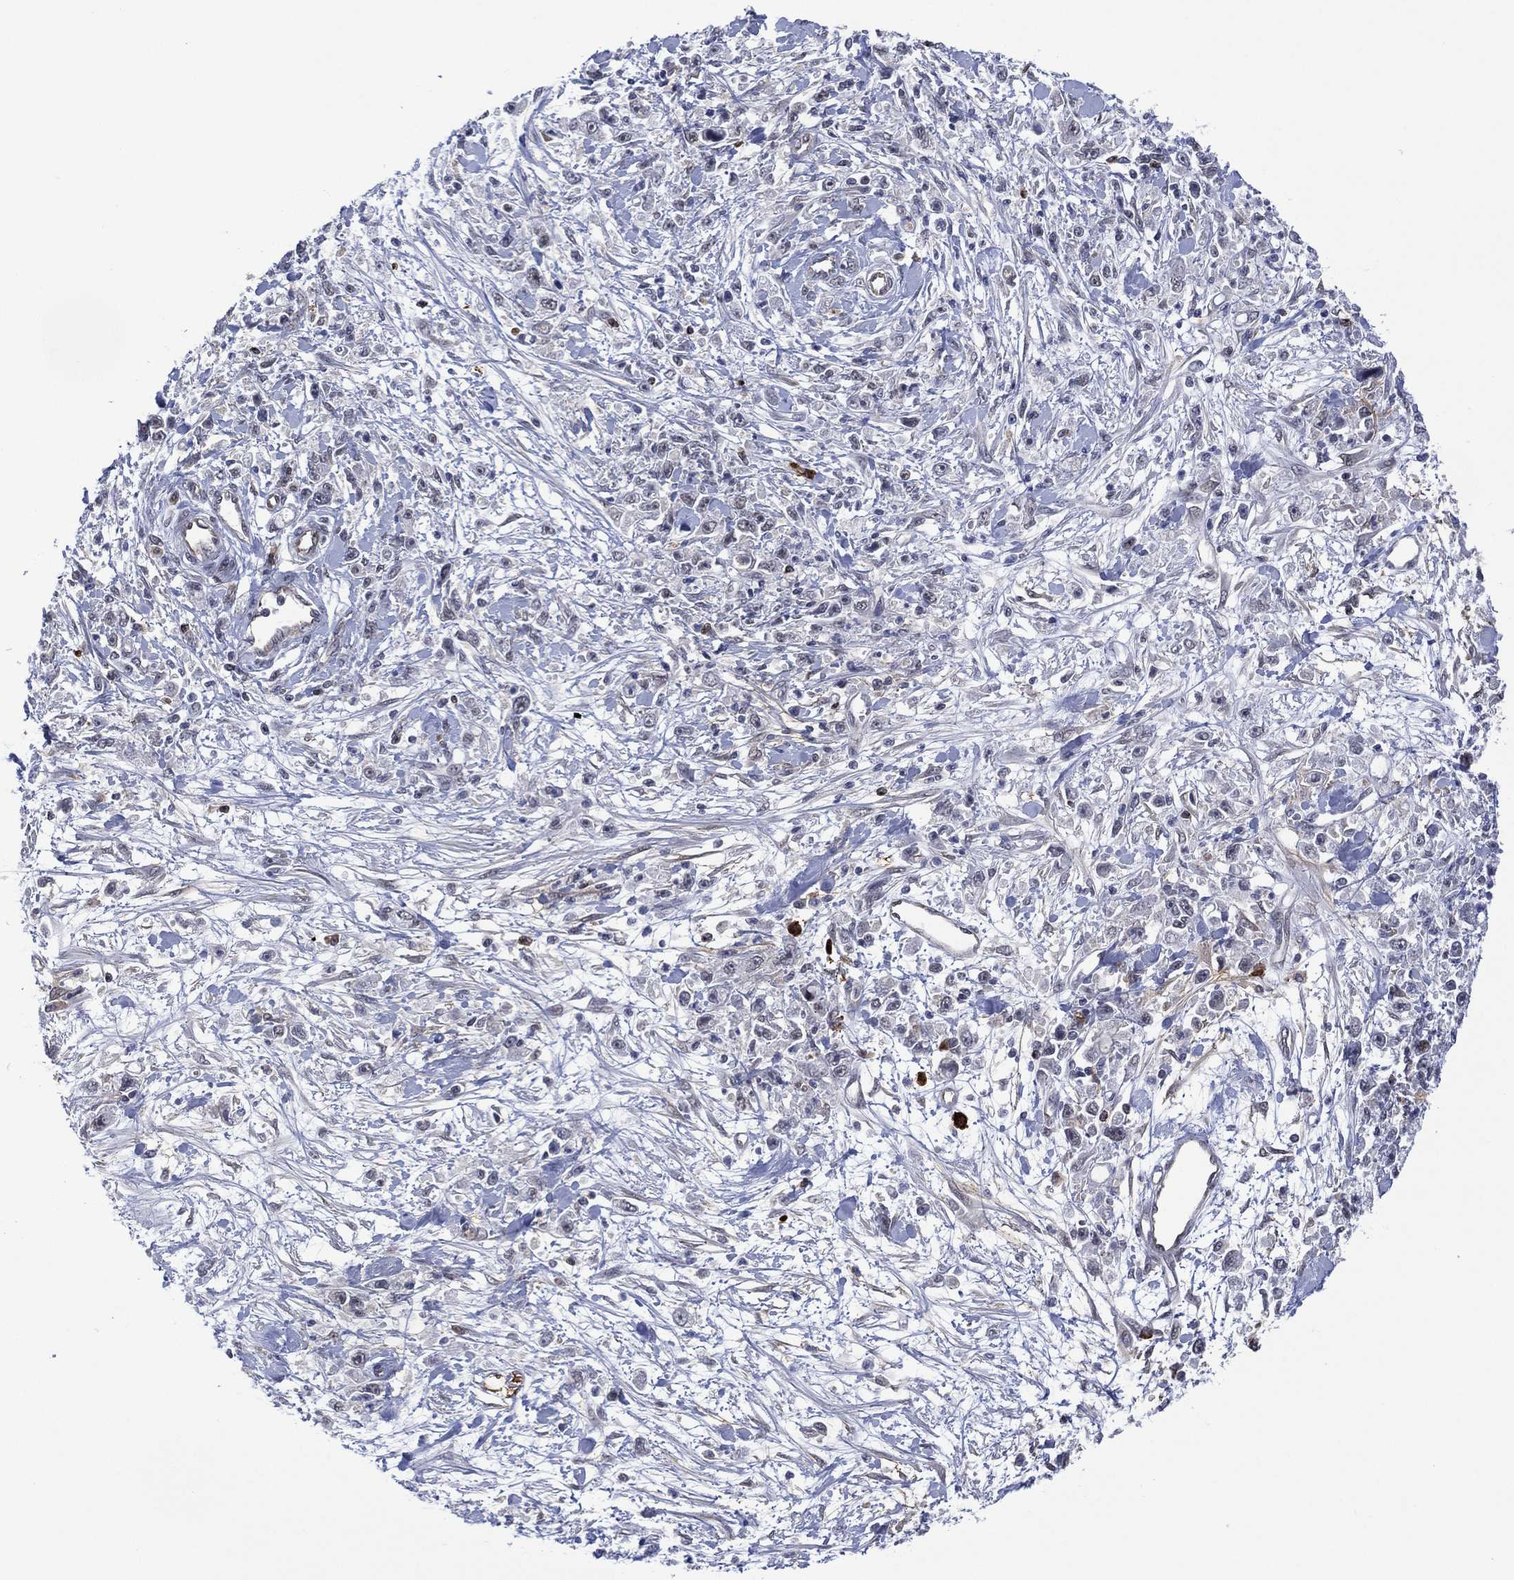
{"staining": {"intensity": "negative", "quantity": "none", "location": "none"}, "tissue": "stomach cancer", "cell_type": "Tumor cells", "image_type": "cancer", "snomed": [{"axis": "morphology", "description": "Adenocarcinoma, NOS"}, {"axis": "topography", "description": "Stomach"}], "caption": "The photomicrograph displays no staining of tumor cells in stomach cancer (adenocarcinoma).", "gene": "DPP4", "patient": {"sex": "female", "age": 59}}